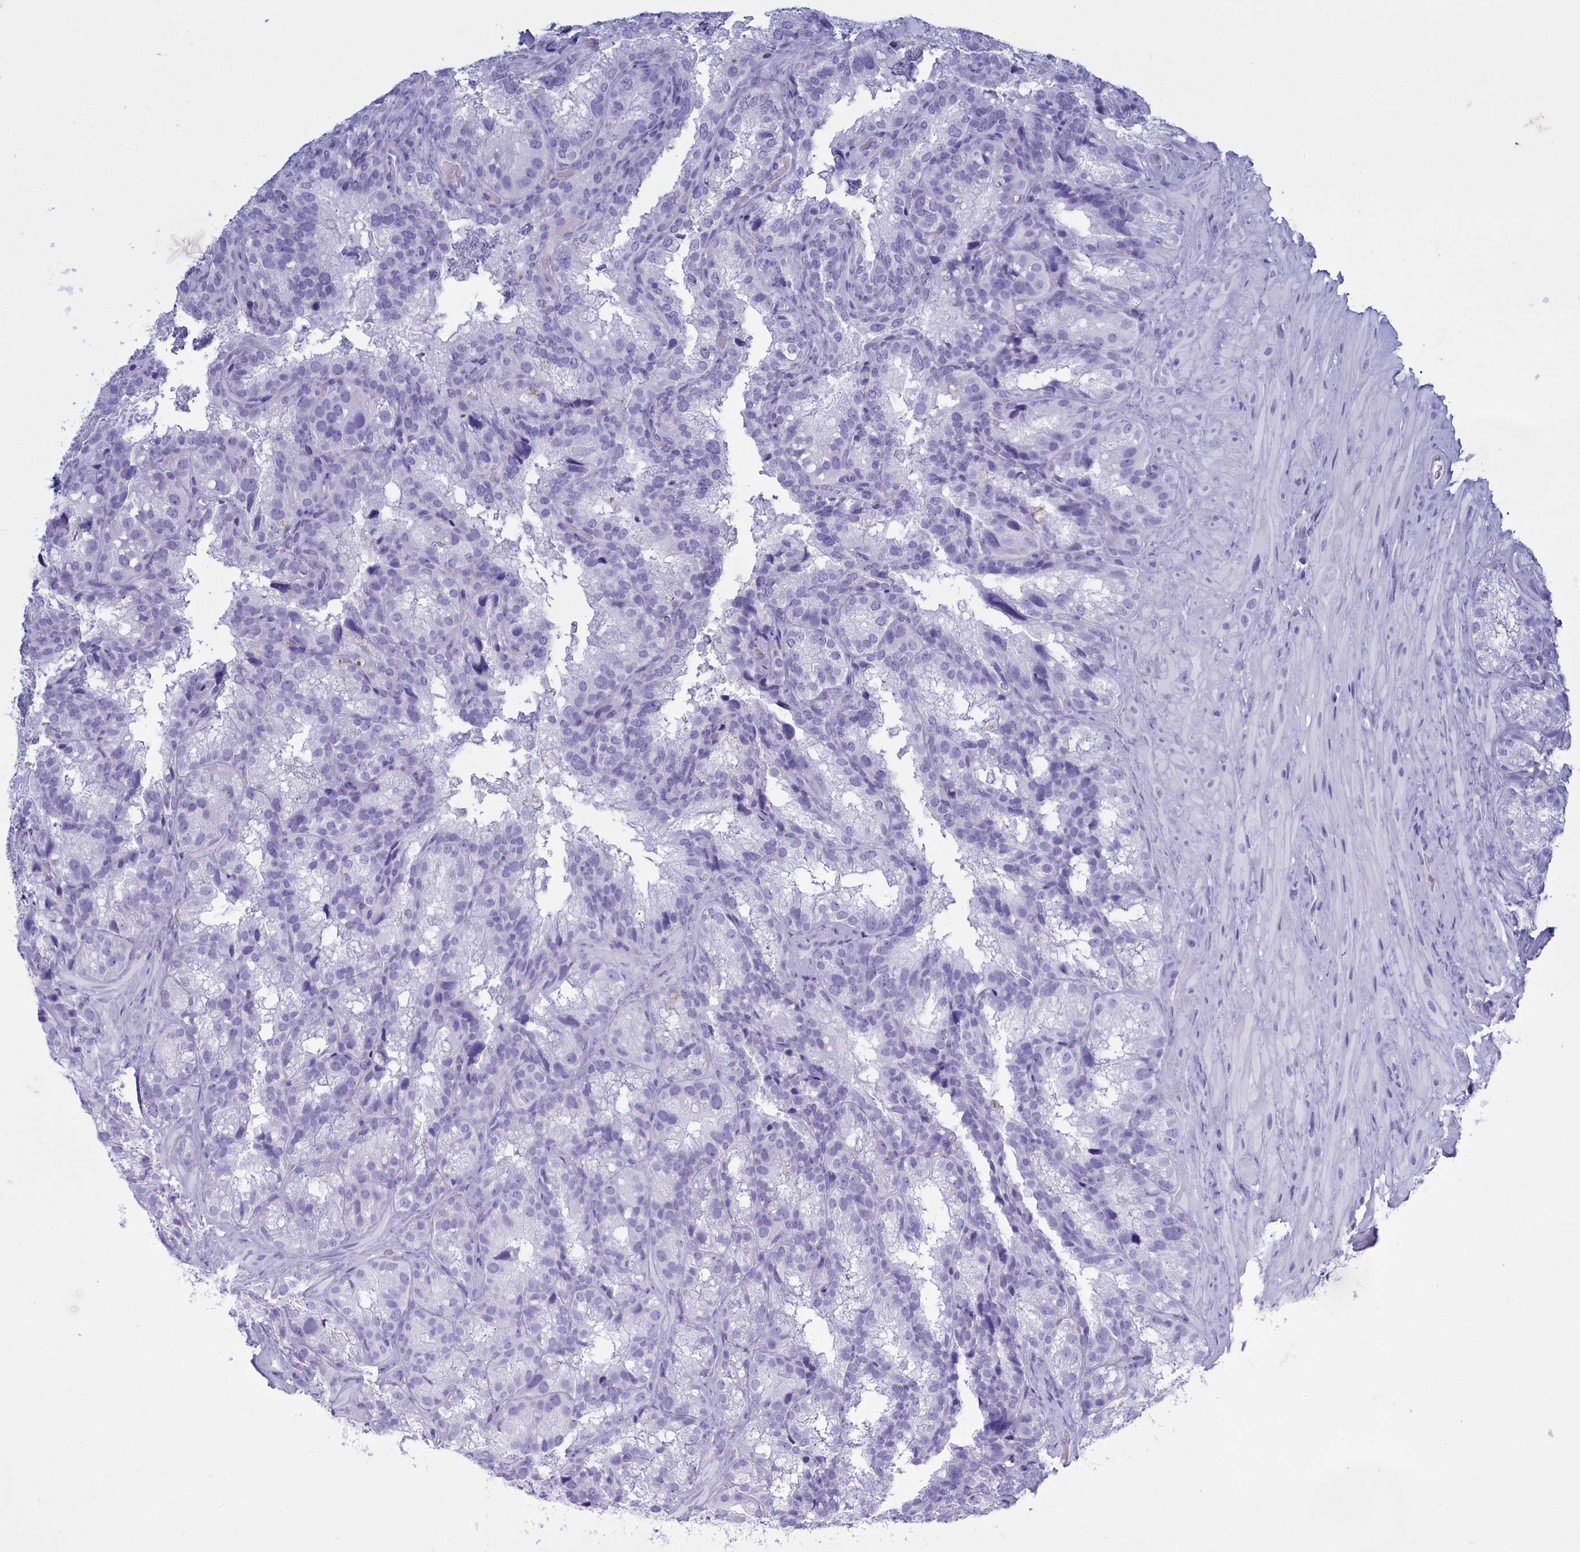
{"staining": {"intensity": "negative", "quantity": "none", "location": "none"}, "tissue": "seminal vesicle", "cell_type": "Glandular cells", "image_type": "normal", "snomed": [{"axis": "morphology", "description": "Normal tissue, NOS"}, {"axis": "topography", "description": "Seminal veicle"}], "caption": "The immunohistochemistry photomicrograph has no significant expression in glandular cells of seminal vesicle. The staining was performed using DAB to visualize the protein expression in brown, while the nuclei were stained in blue with hematoxylin (Magnification: 20x).", "gene": "TMEM97", "patient": {"sex": "male", "age": 58}}